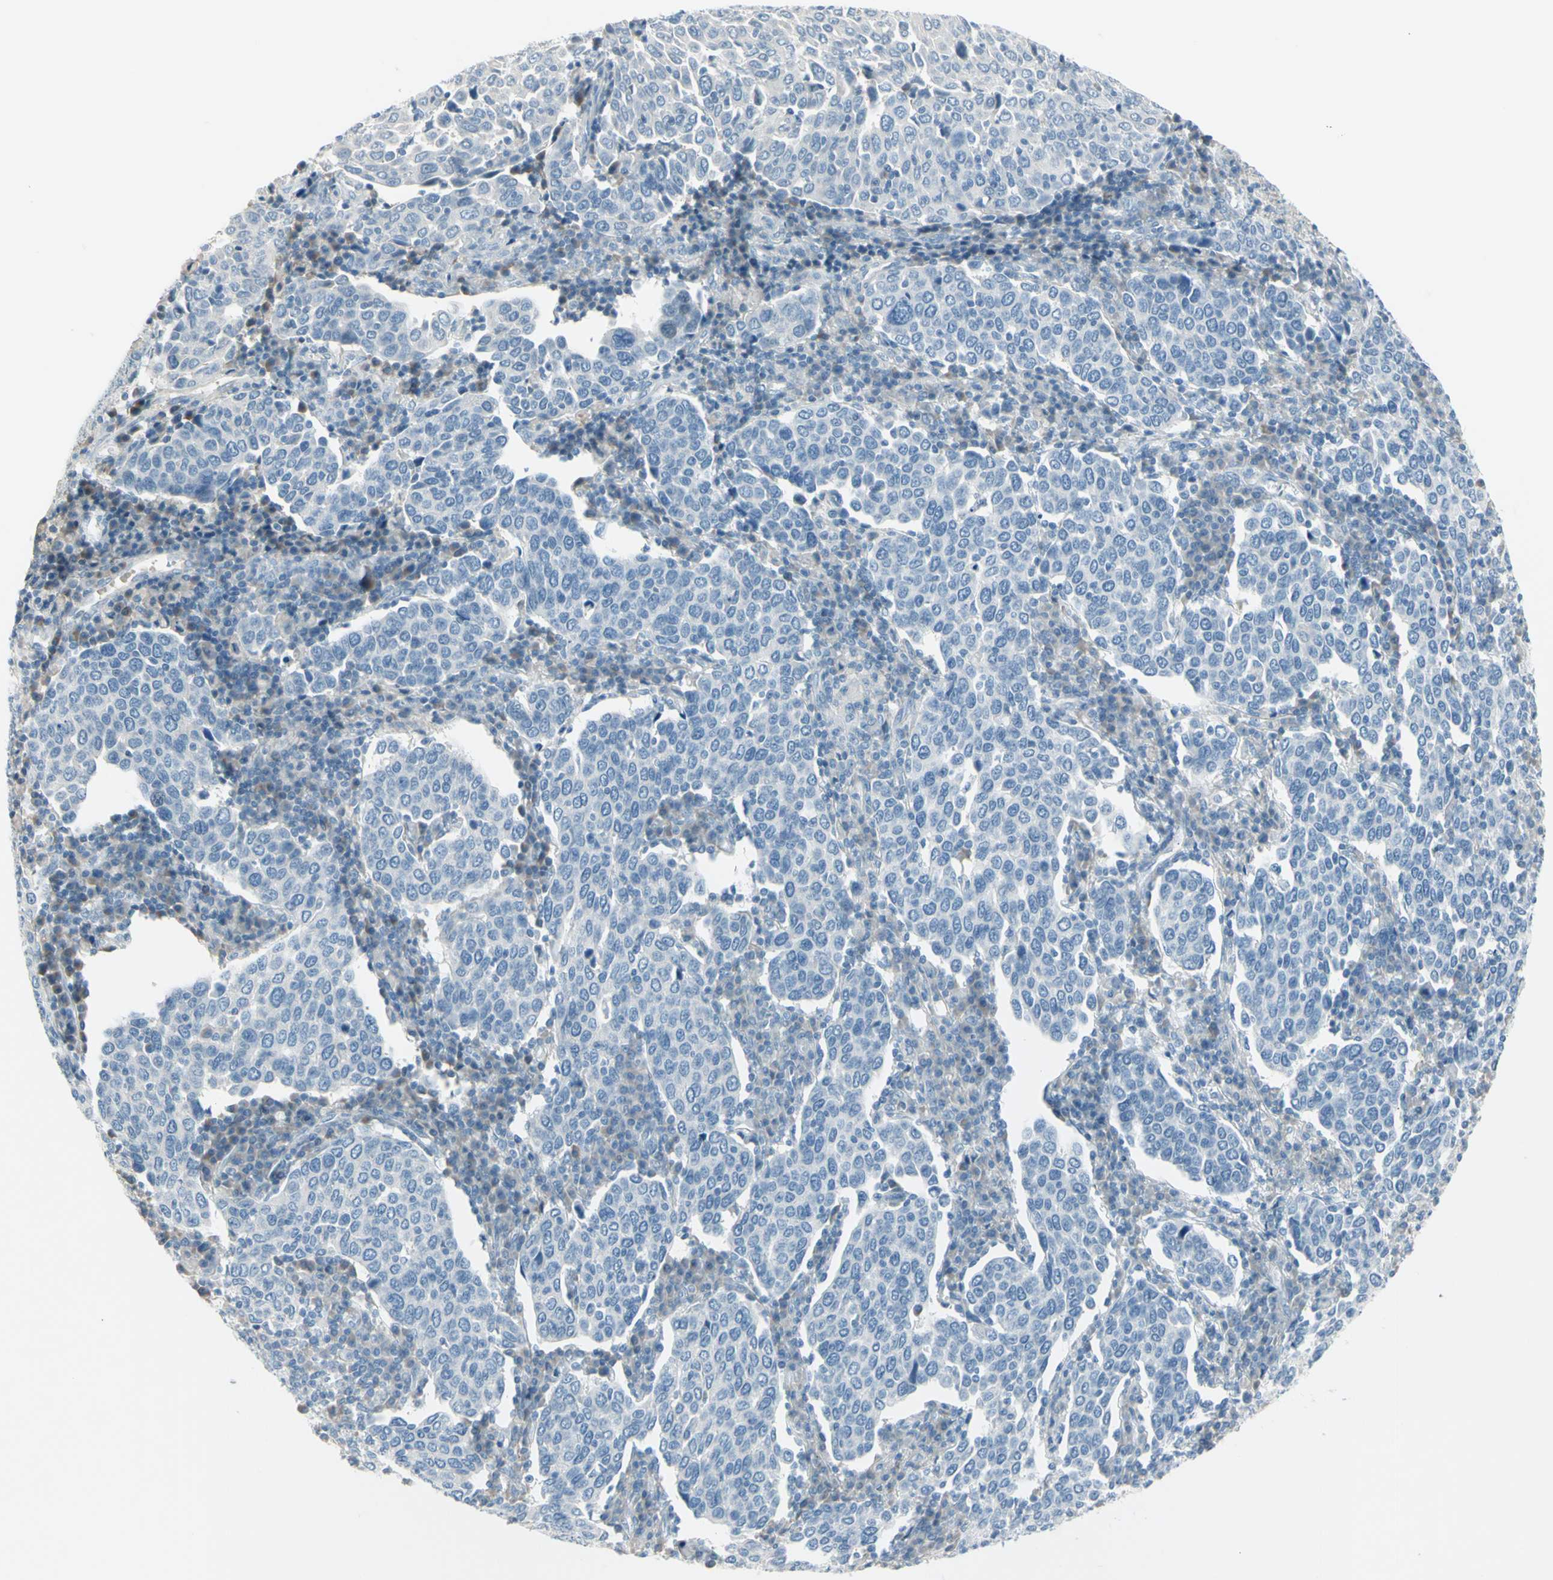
{"staining": {"intensity": "negative", "quantity": "none", "location": "none"}, "tissue": "cervical cancer", "cell_type": "Tumor cells", "image_type": "cancer", "snomed": [{"axis": "morphology", "description": "Squamous cell carcinoma, NOS"}, {"axis": "topography", "description": "Cervix"}], "caption": "This is a photomicrograph of immunohistochemistry (IHC) staining of cervical squamous cell carcinoma, which shows no expression in tumor cells.", "gene": "GPR34", "patient": {"sex": "female", "age": 40}}